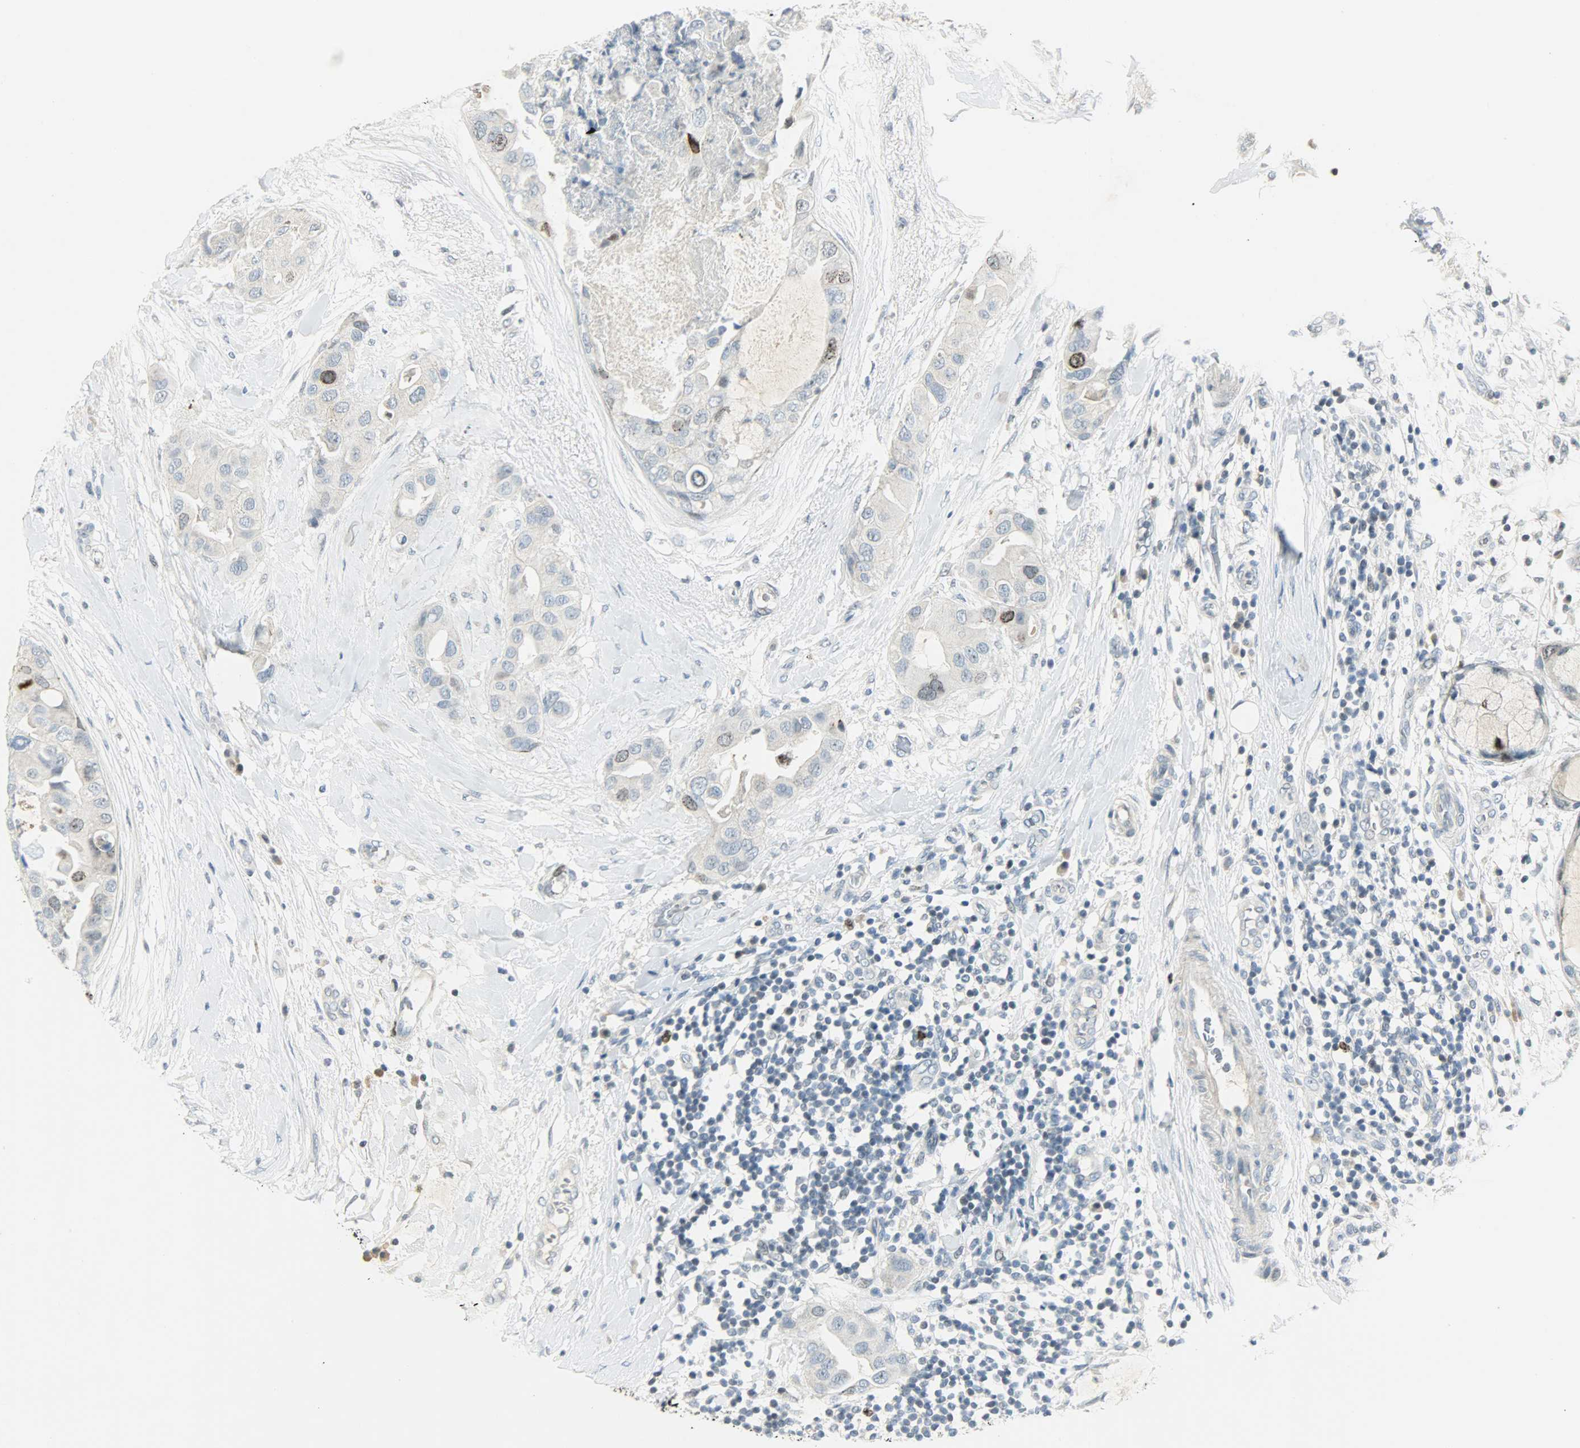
{"staining": {"intensity": "moderate", "quantity": "<25%", "location": "nuclear"}, "tissue": "breast cancer", "cell_type": "Tumor cells", "image_type": "cancer", "snomed": [{"axis": "morphology", "description": "Duct carcinoma"}, {"axis": "topography", "description": "Breast"}], "caption": "Human invasive ductal carcinoma (breast) stained with a protein marker exhibits moderate staining in tumor cells.", "gene": "AURKB", "patient": {"sex": "female", "age": 40}}